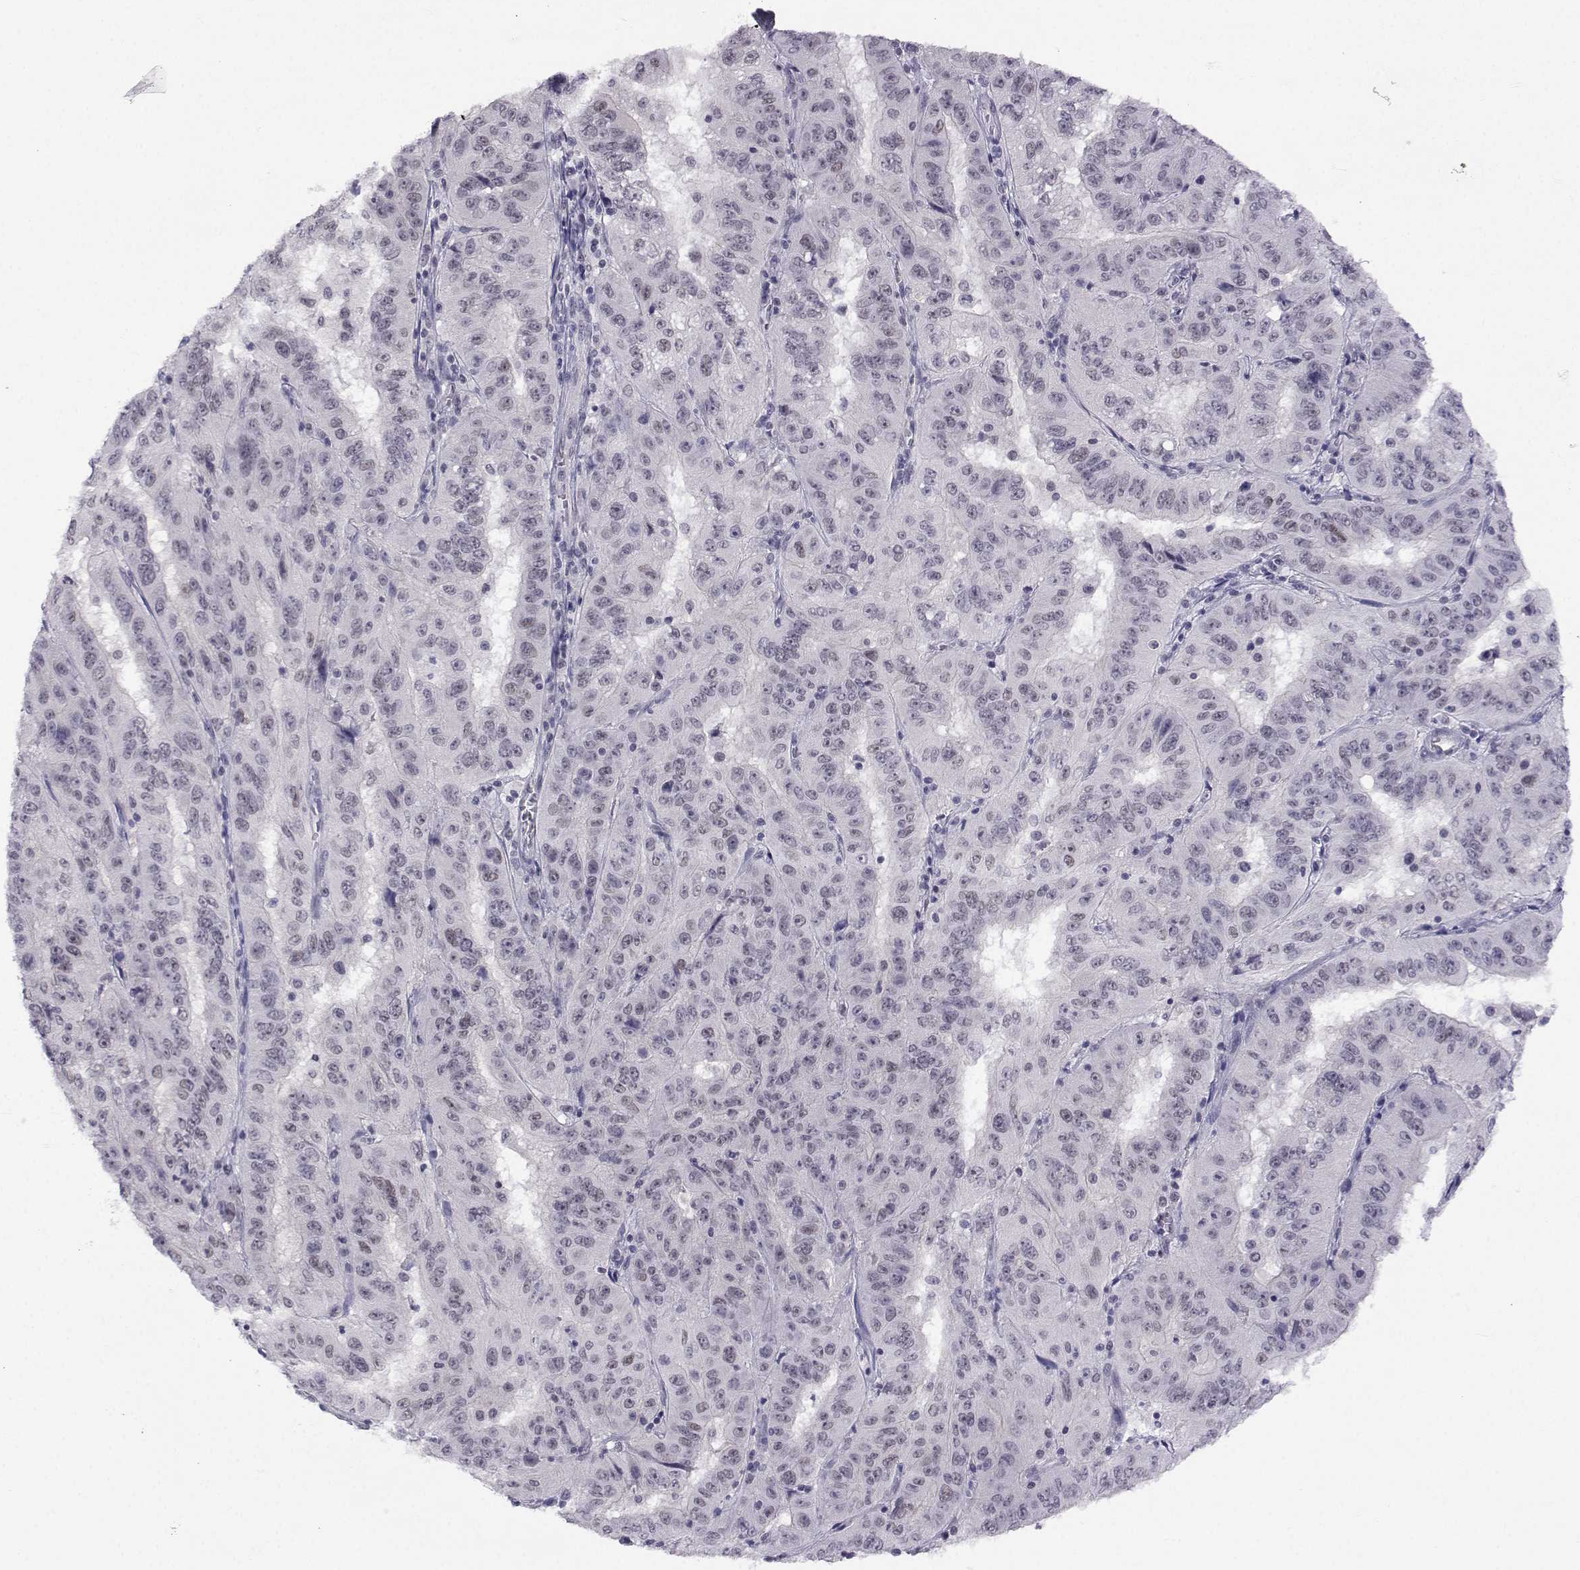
{"staining": {"intensity": "negative", "quantity": "none", "location": "none"}, "tissue": "pancreatic cancer", "cell_type": "Tumor cells", "image_type": "cancer", "snomed": [{"axis": "morphology", "description": "Adenocarcinoma, NOS"}, {"axis": "topography", "description": "Pancreas"}], "caption": "Adenocarcinoma (pancreatic) stained for a protein using IHC reveals no staining tumor cells.", "gene": "MED26", "patient": {"sex": "male", "age": 63}}